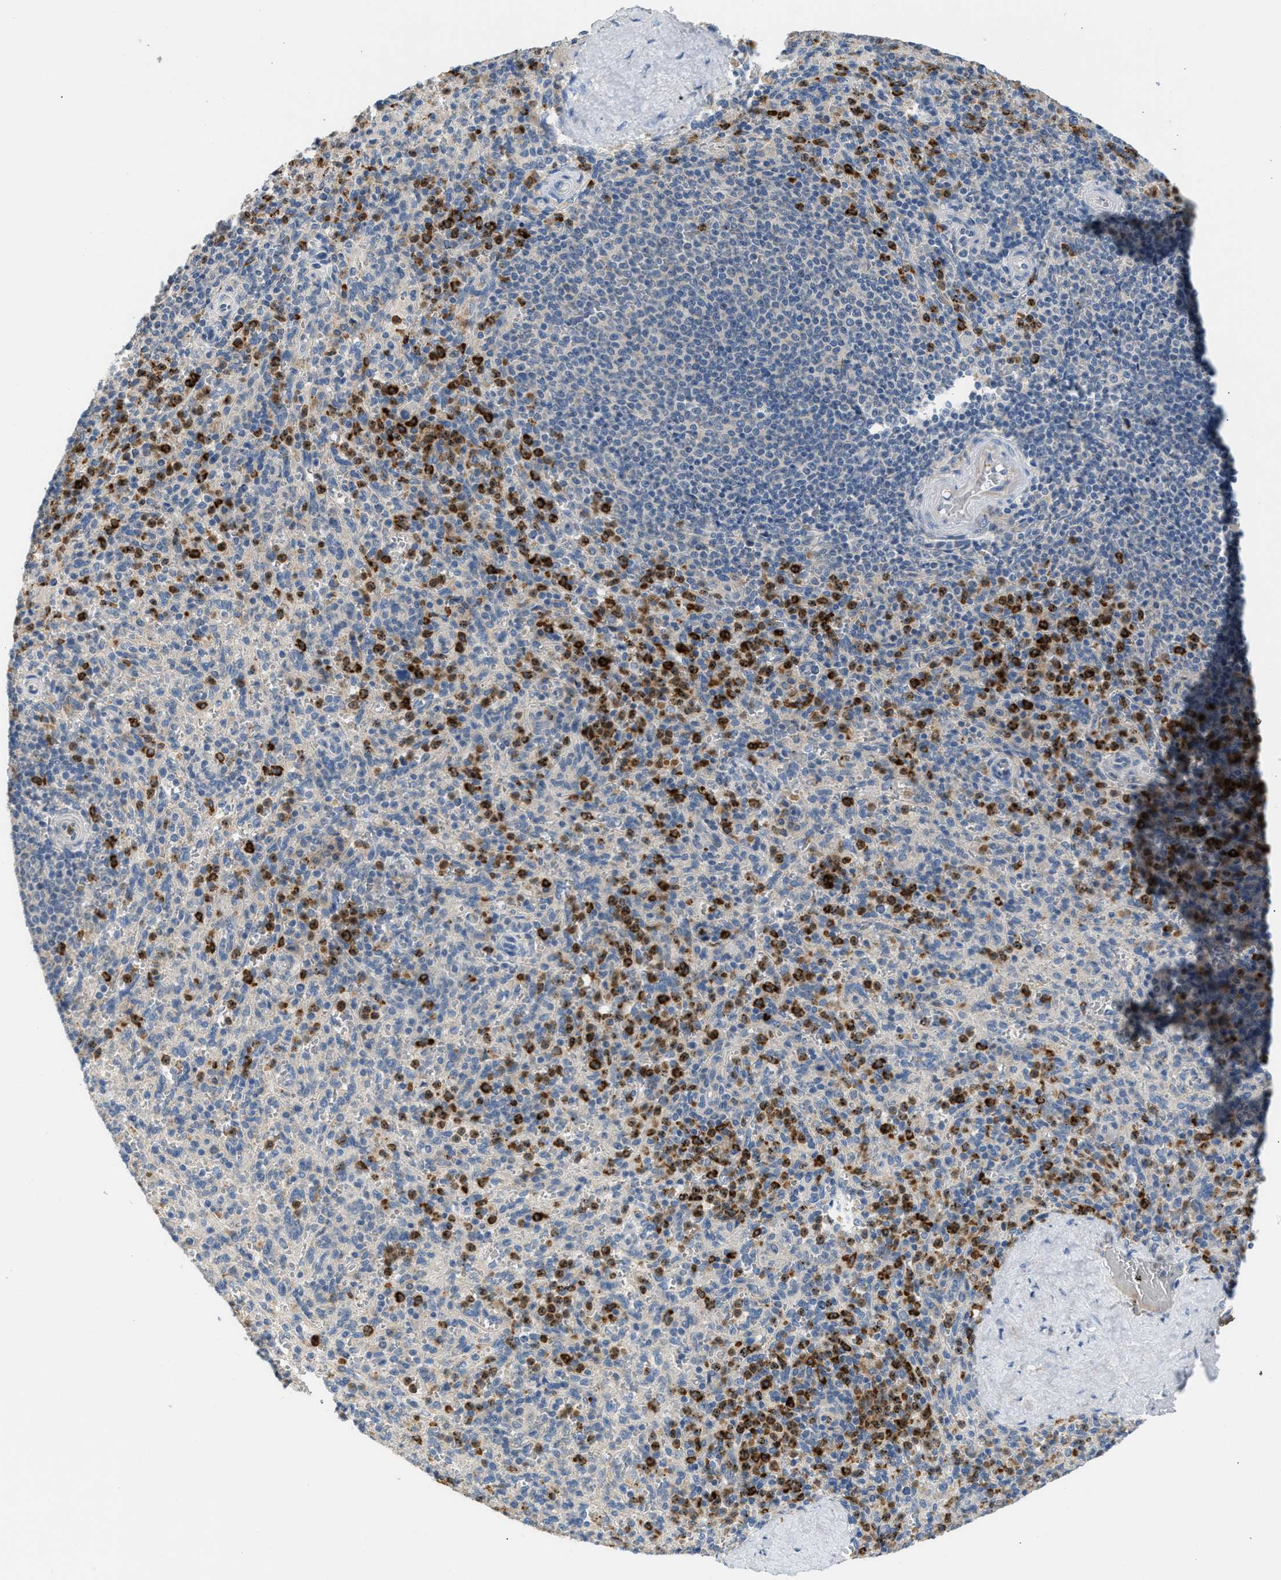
{"staining": {"intensity": "strong", "quantity": "25%-75%", "location": "cytoplasmic/membranous"}, "tissue": "spleen", "cell_type": "Cells in red pulp", "image_type": "normal", "snomed": [{"axis": "morphology", "description": "Normal tissue, NOS"}, {"axis": "topography", "description": "Spleen"}], "caption": "Protein expression analysis of unremarkable human spleen reveals strong cytoplasmic/membranous positivity in about 25%-75% of cells in red pulp. (IHC, brightfield microscopy, high magnification).", "gene": "RHBDF2", "patient": {"sex": "male", "age": 36}}